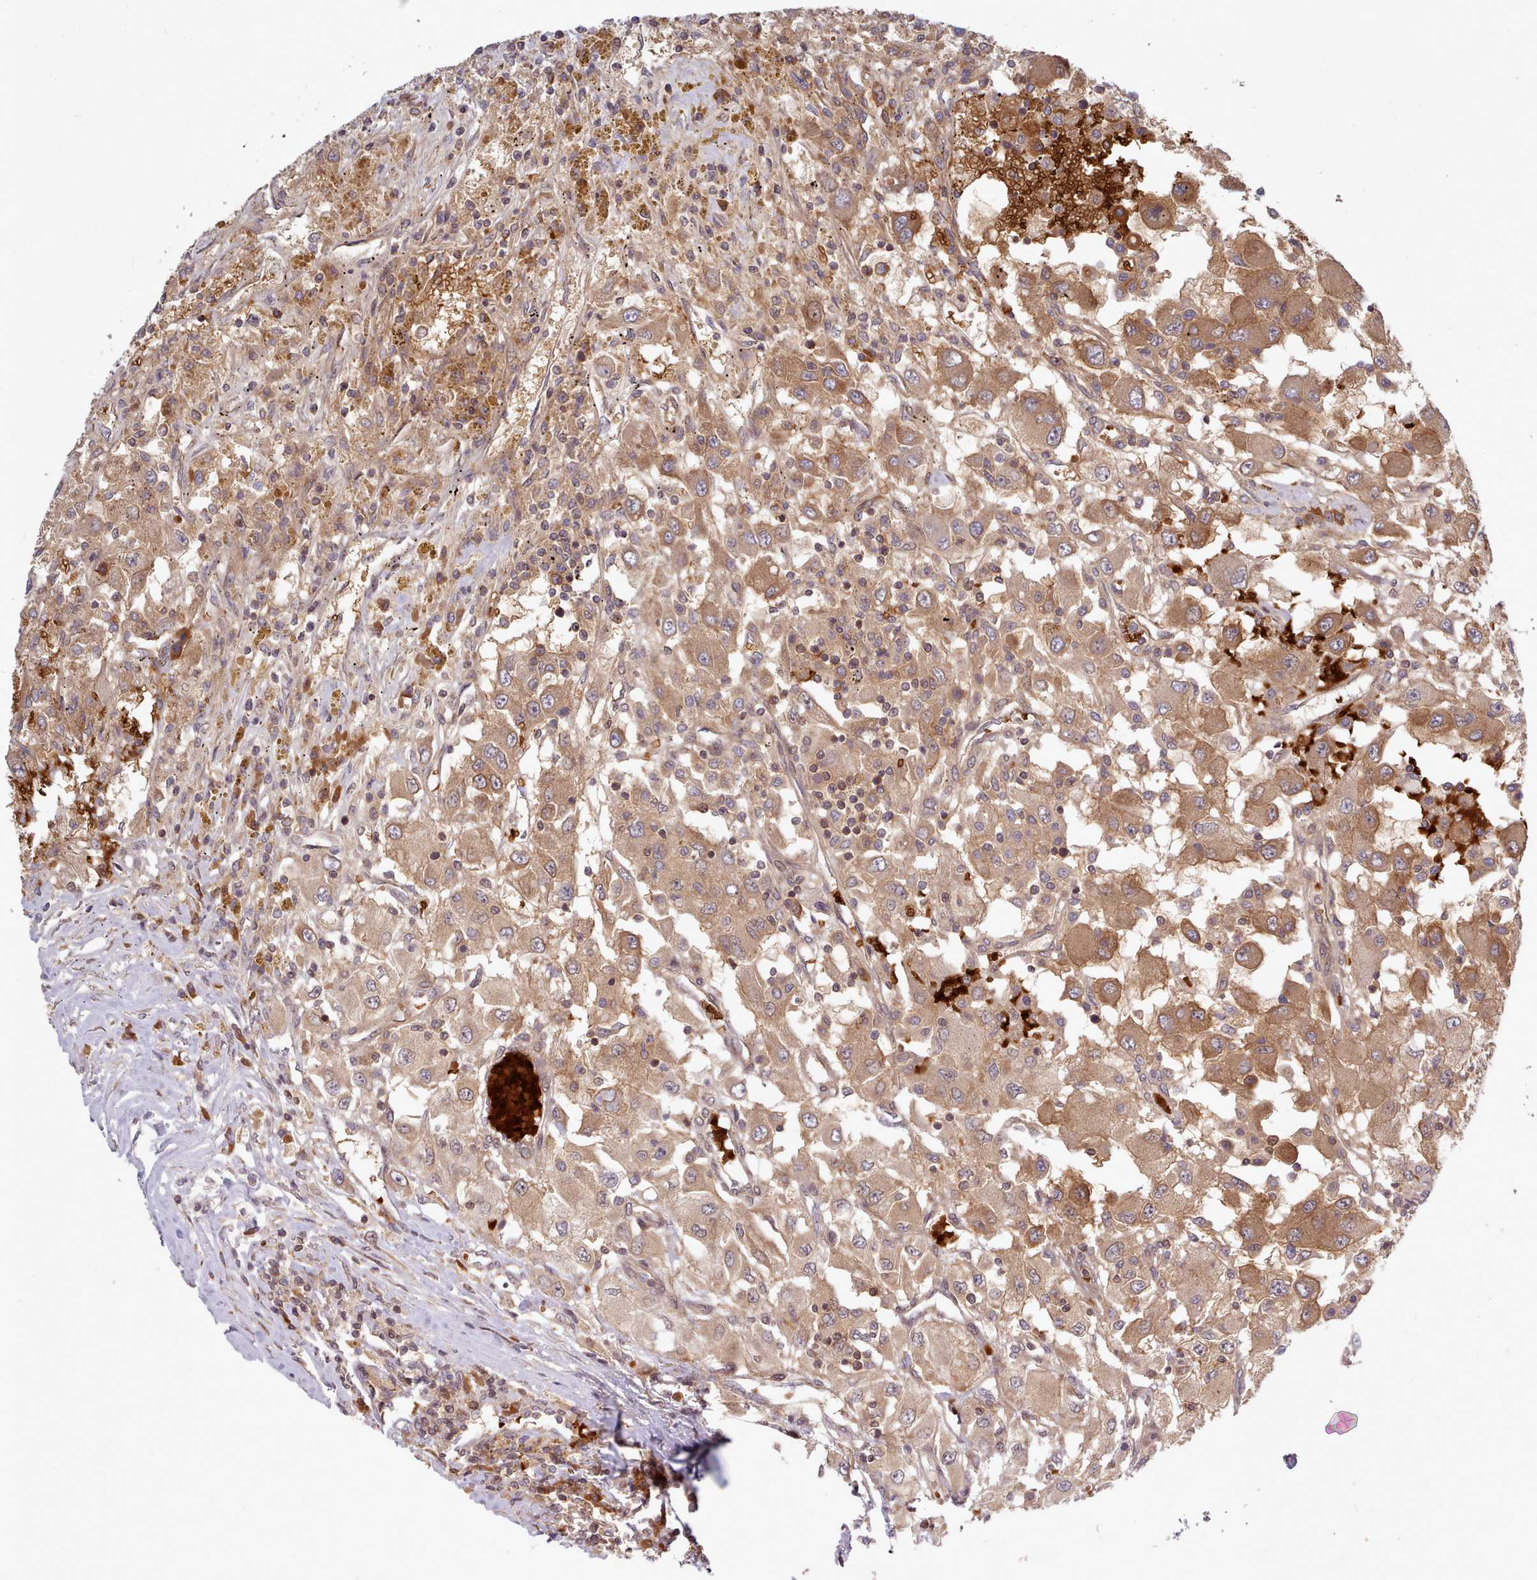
{"staining": {"intensity": "moderate", "quantity": ">75%", "location": "cytoplasmic/membranous"}, "tissue": "renal cancer", "cell_type": "Tumor cells", "image_type": "cancer", "snomed": [{"axis": "morphology", "description": "Adenocarcinoma, NOS"}, {"axis": "topography", "description": "Kidney"}], "caption": "This is an image of immunohistochemistry (IHC) staining of renal adenocarcinoma, which shows moderate expression in the cytoplasmic/membranous of tumor cells.", "gene": "UBE2G1", "patient": {"sex": "female", "age": 67}}